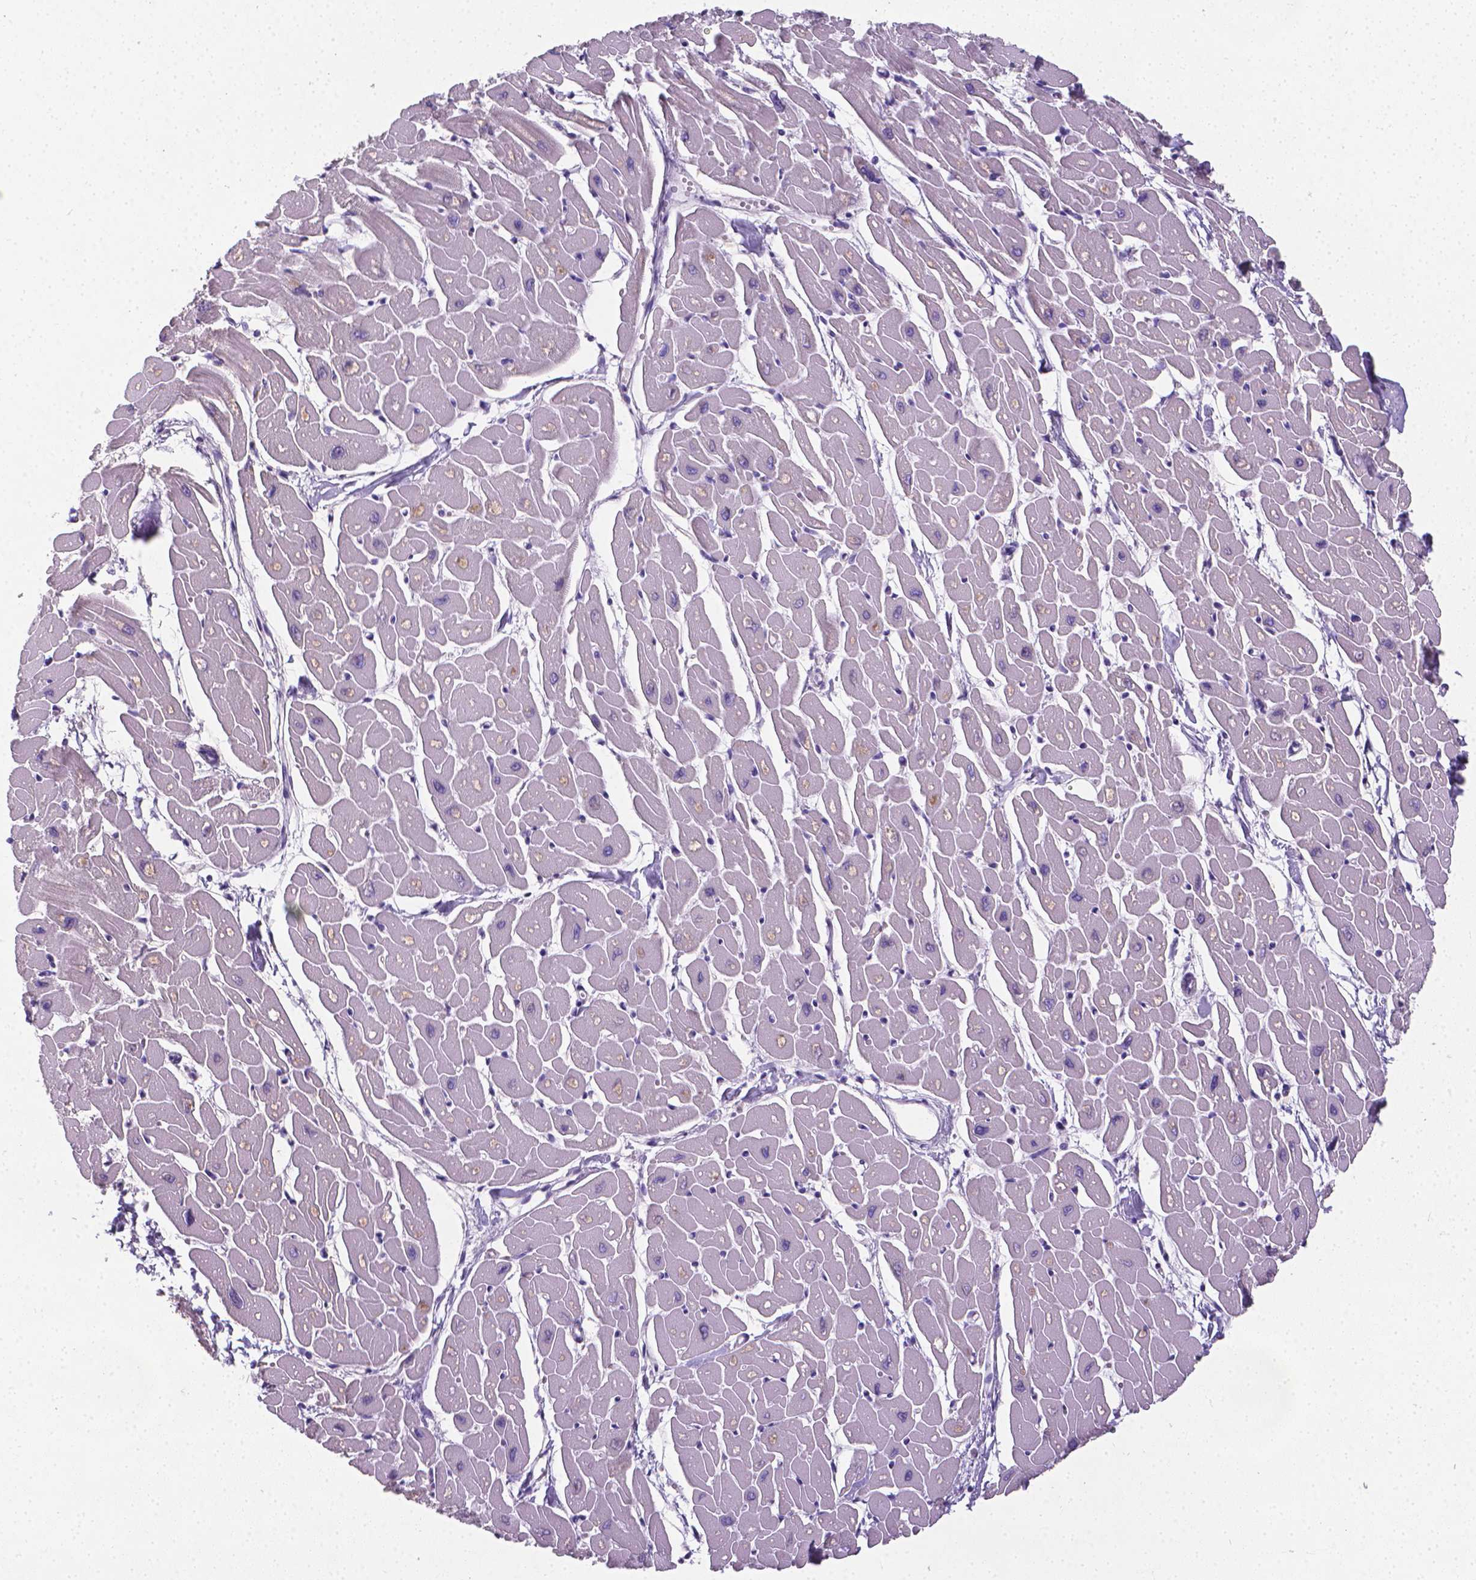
{"staining": {"intensity": "negative", "quantity": "none", "location": "none"}, "tissue": "heart muscle", "cell_type": "Cardiomyocytes", "image_type": "normal", "snomed": [{"axis": "morphology", "description": "Normal tissue, NOS"}, {"axis": "topography", "description": "Heart"}], "caption": "This image is of benign heart muscle stained with immunohistochemistry (IHC) to label a protein in brown with the nuclei are counter-stained blue. There is no staining in cardiomyocytes.", "gene": "XPNPEP2", "patient": {"sex": "male", "age": 57}}